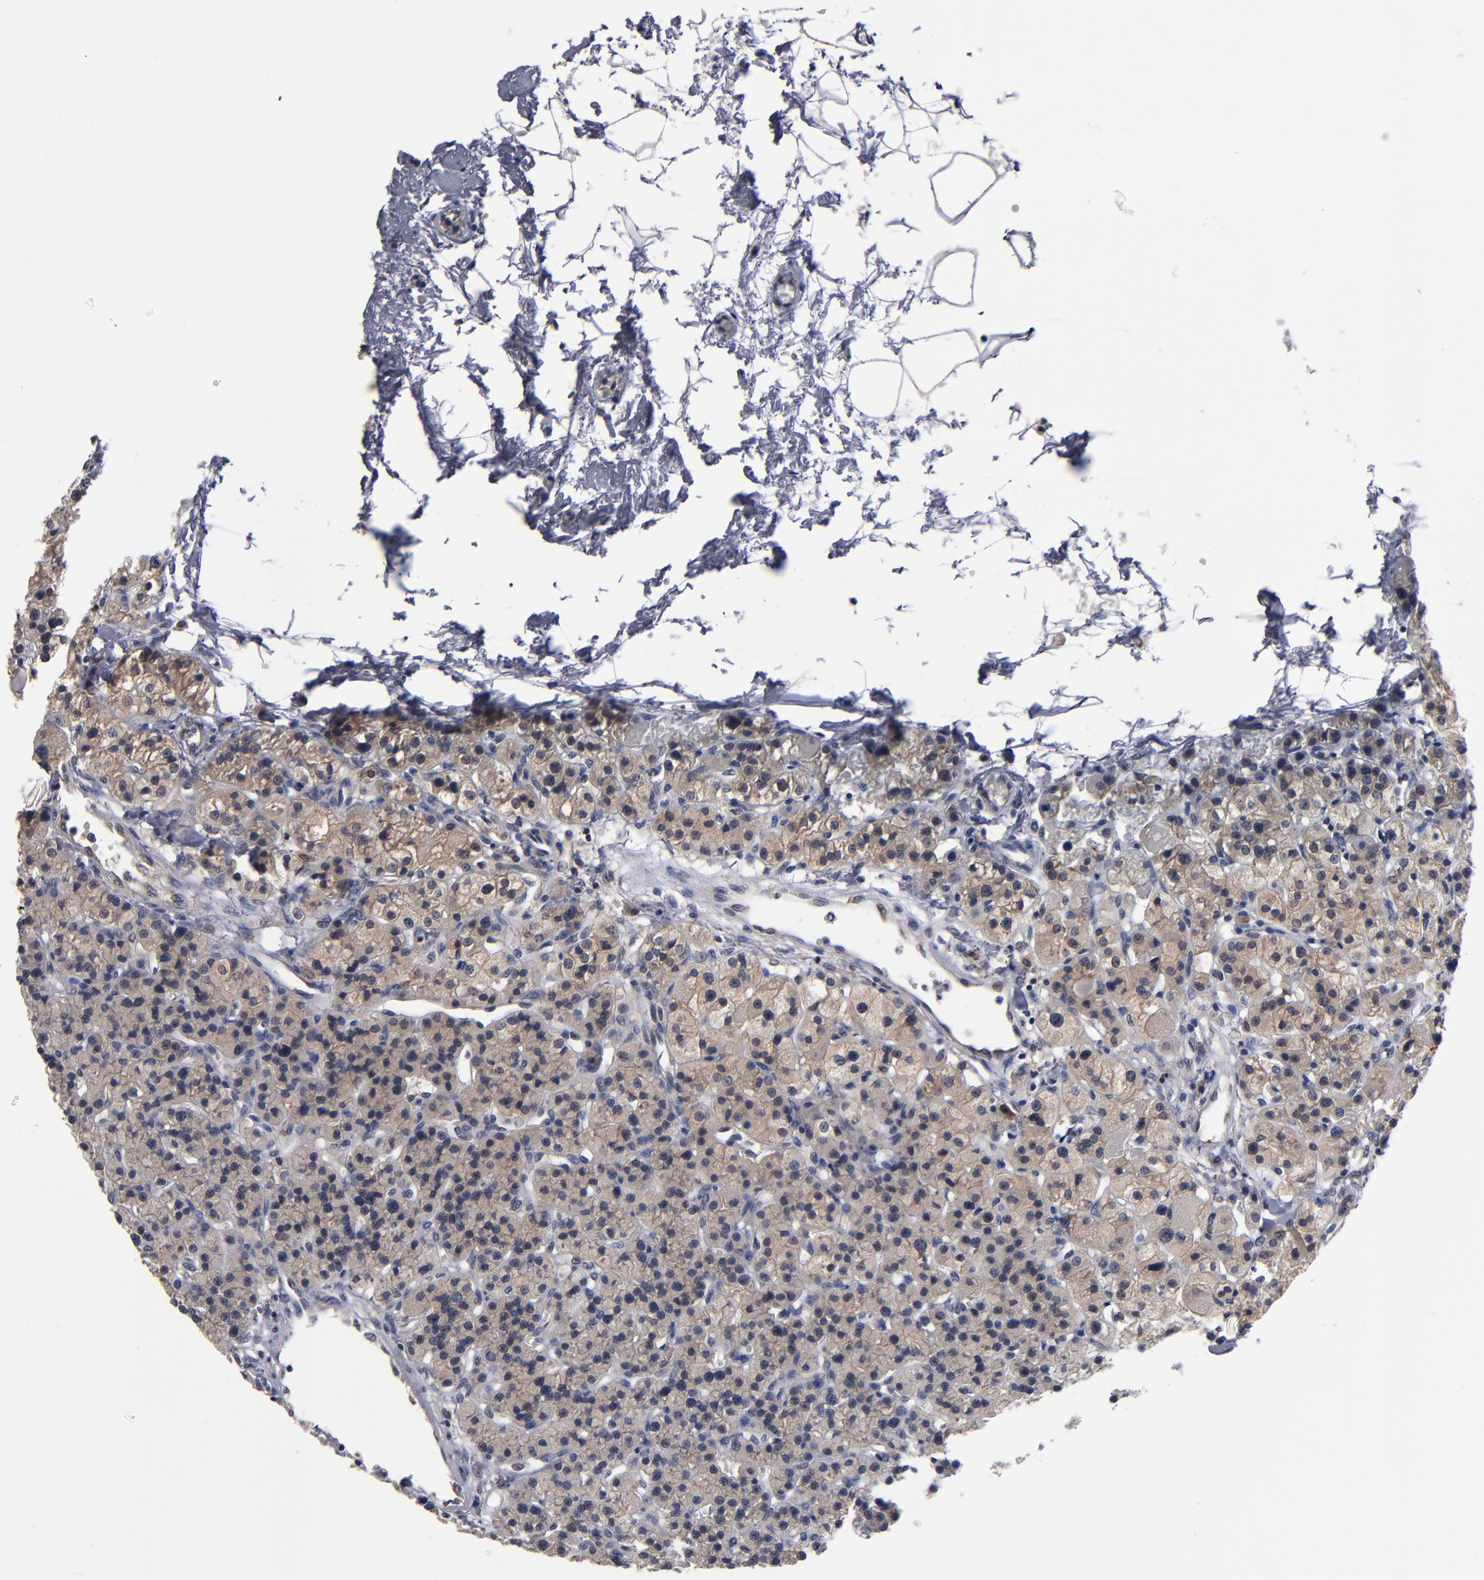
{"staining": {"intensity": "moderate", "quantity": ">75%", "location": "cytoplasmic/membranous"}, "tissue": "parathyroid gland", "cell_type": "Glandular cells", "image_type": "normal", "snomed": [{"axis": "morphology", "description": "Normal tissue, NOS"}, {"axis": "topography", "description": "Parathyroid gland"}], "caption": "Approximately >75% of glandular cells in normal human parathyroid gland show moderate cytoplasmic/membranous protein staining as visualized by brown immunohistochemical staining.", "gene": "ALG13", "patient": {"sex": "female", "age": 58}}